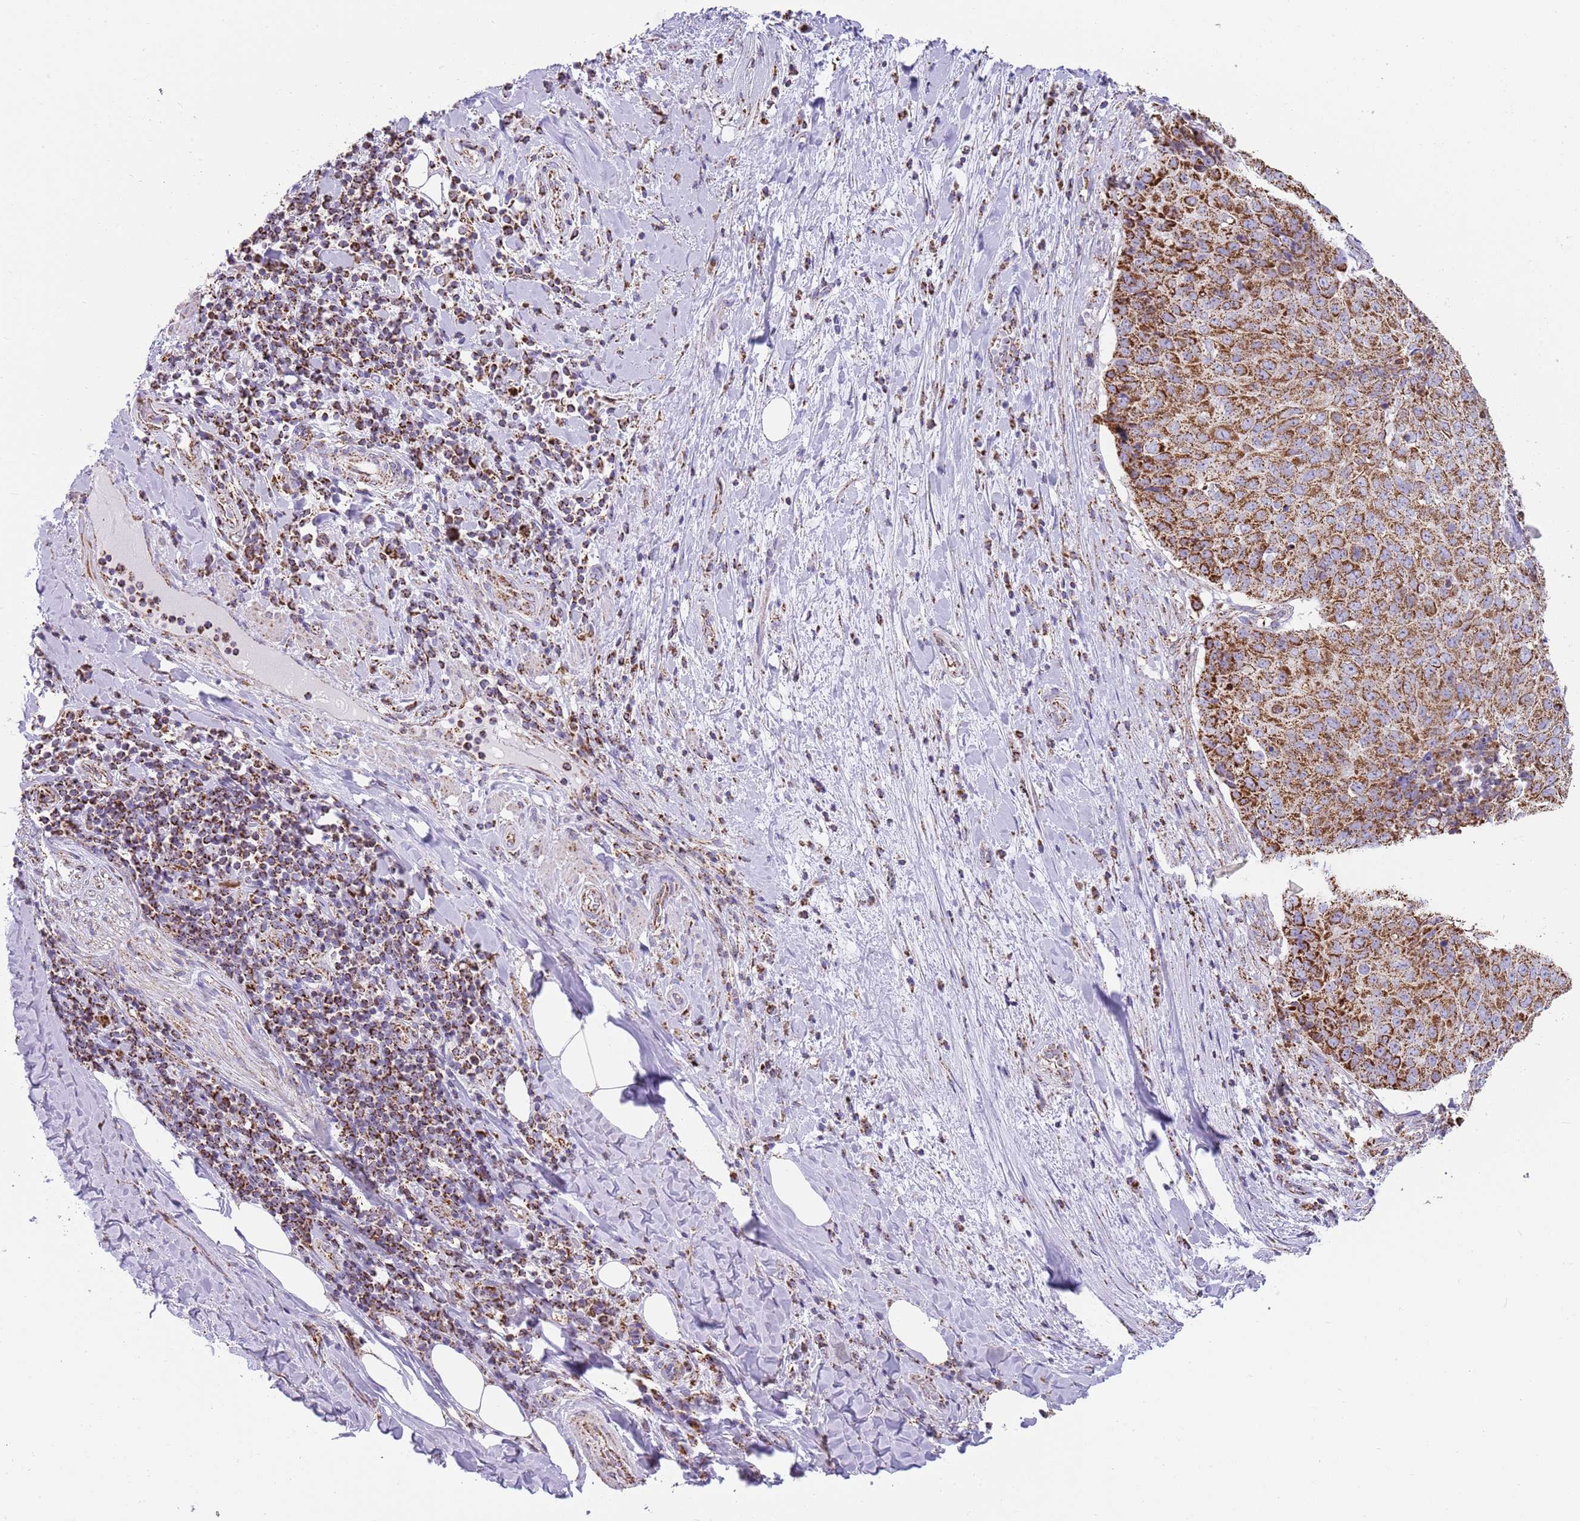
{"staining": {"intensity": "negative", "quantity": "none", "location": "none"}, "tissue": "adipose tissue", "cell_type": "Adipocytes", "image_type": "normal", "snomed": [{"axis": "morphology", "description": "Normal tissue, NOS"}, {"axis": "morphology", "description": "Squamous cell carcinoma, NOS"}, {"axis": "topography", "description": "Bronchus"}, {"axis": "topography", "description": "Lung"}], "caption": "This is an immunohistochemistry (IHC) image of unremarkable adipose tissue. There is no positivity in adipocytes.", "gene": "TTLL1", "patient": {"sex": "male", "age": 64}}